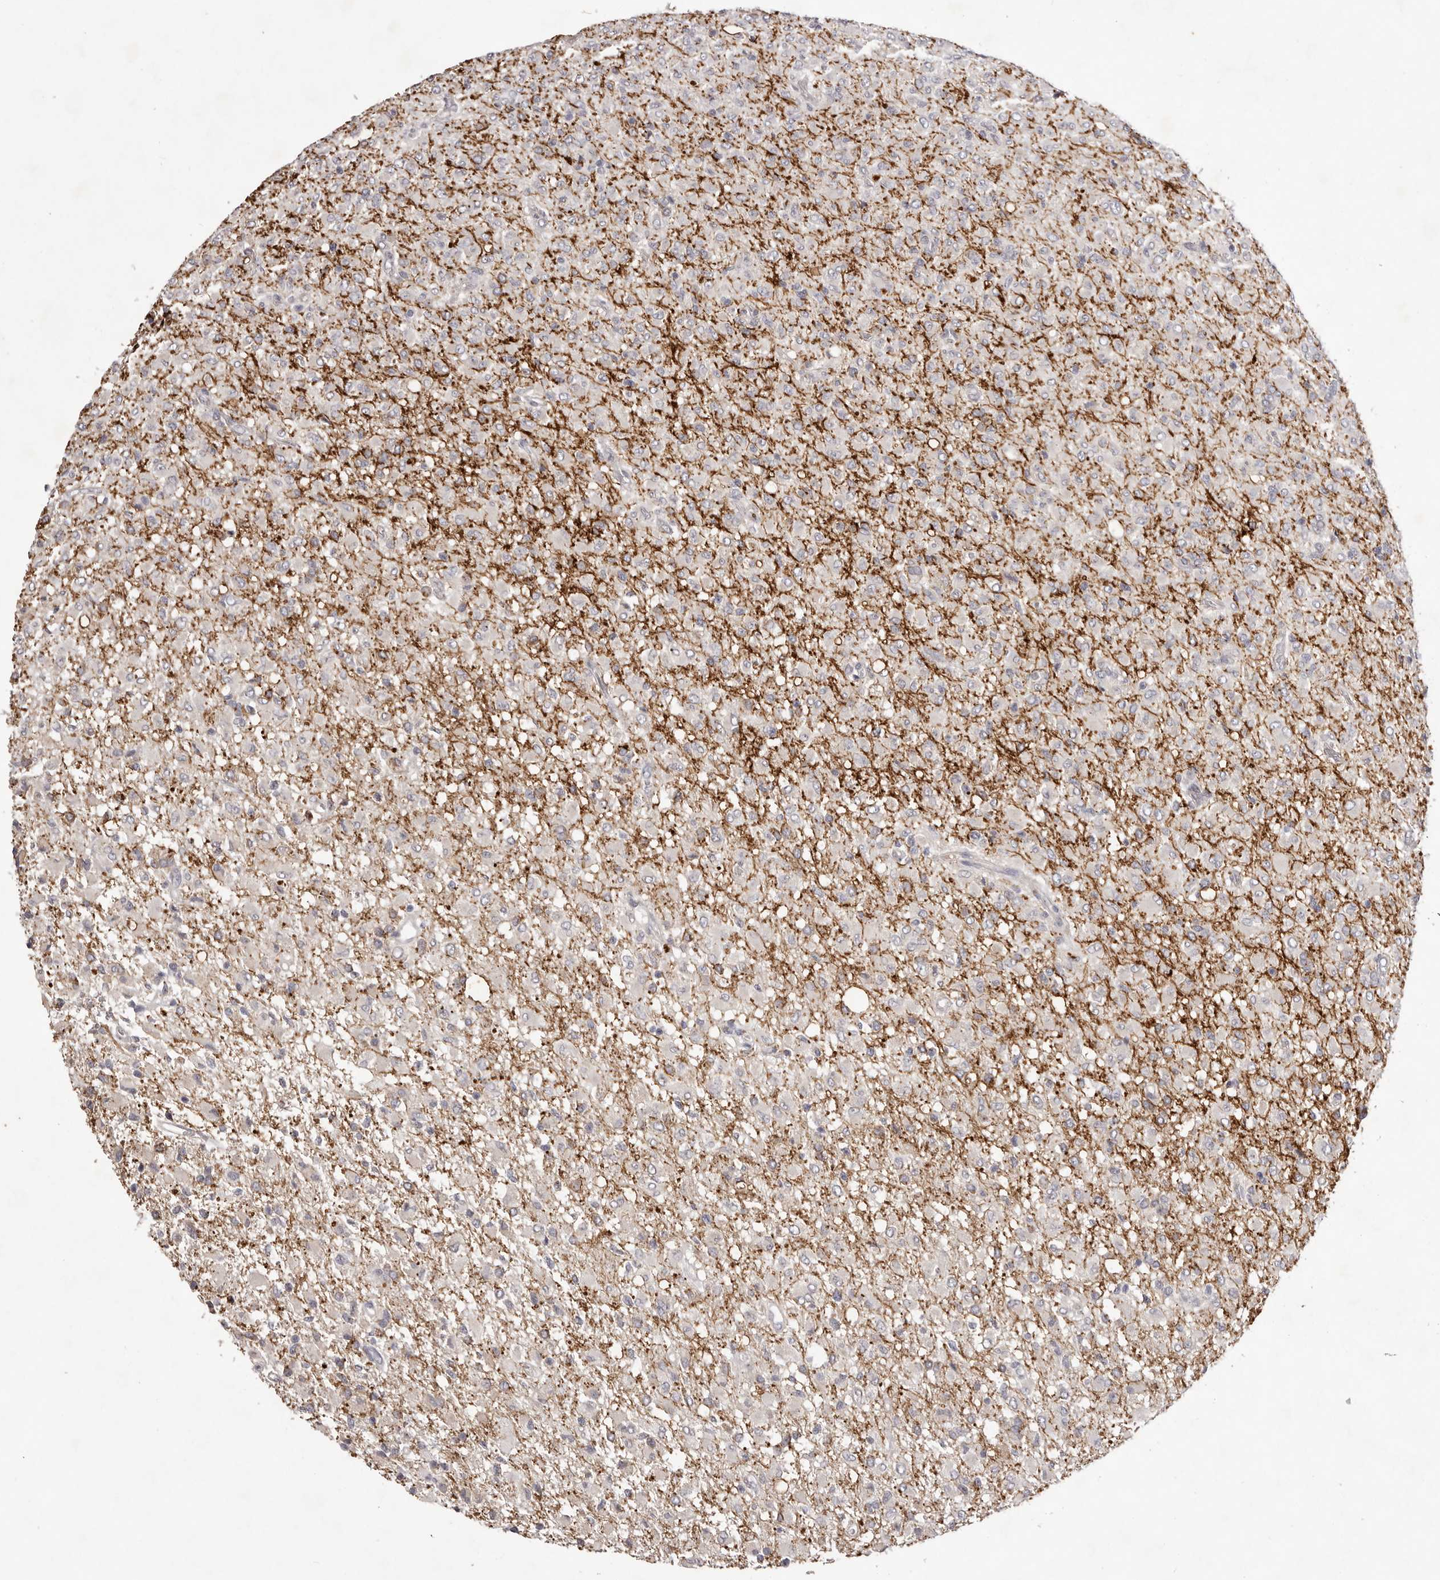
{"staining": {"intensity": "negative", "quantity": "none", "location": "none"}, "tissue": "glioma", "cell_type": "Tumor cells", "image_type": "cancer", "snomed": [{"axis": "morphology", "description": "Glioma, malignant, High grade"}, {"axis": "topography", "description": "Brain"}], "caption": "The photomicrograph shows no significant expression in tumor cells of glioma.", "gene": "GARNL3", "patient": {"sex": "female", "age": 57}}